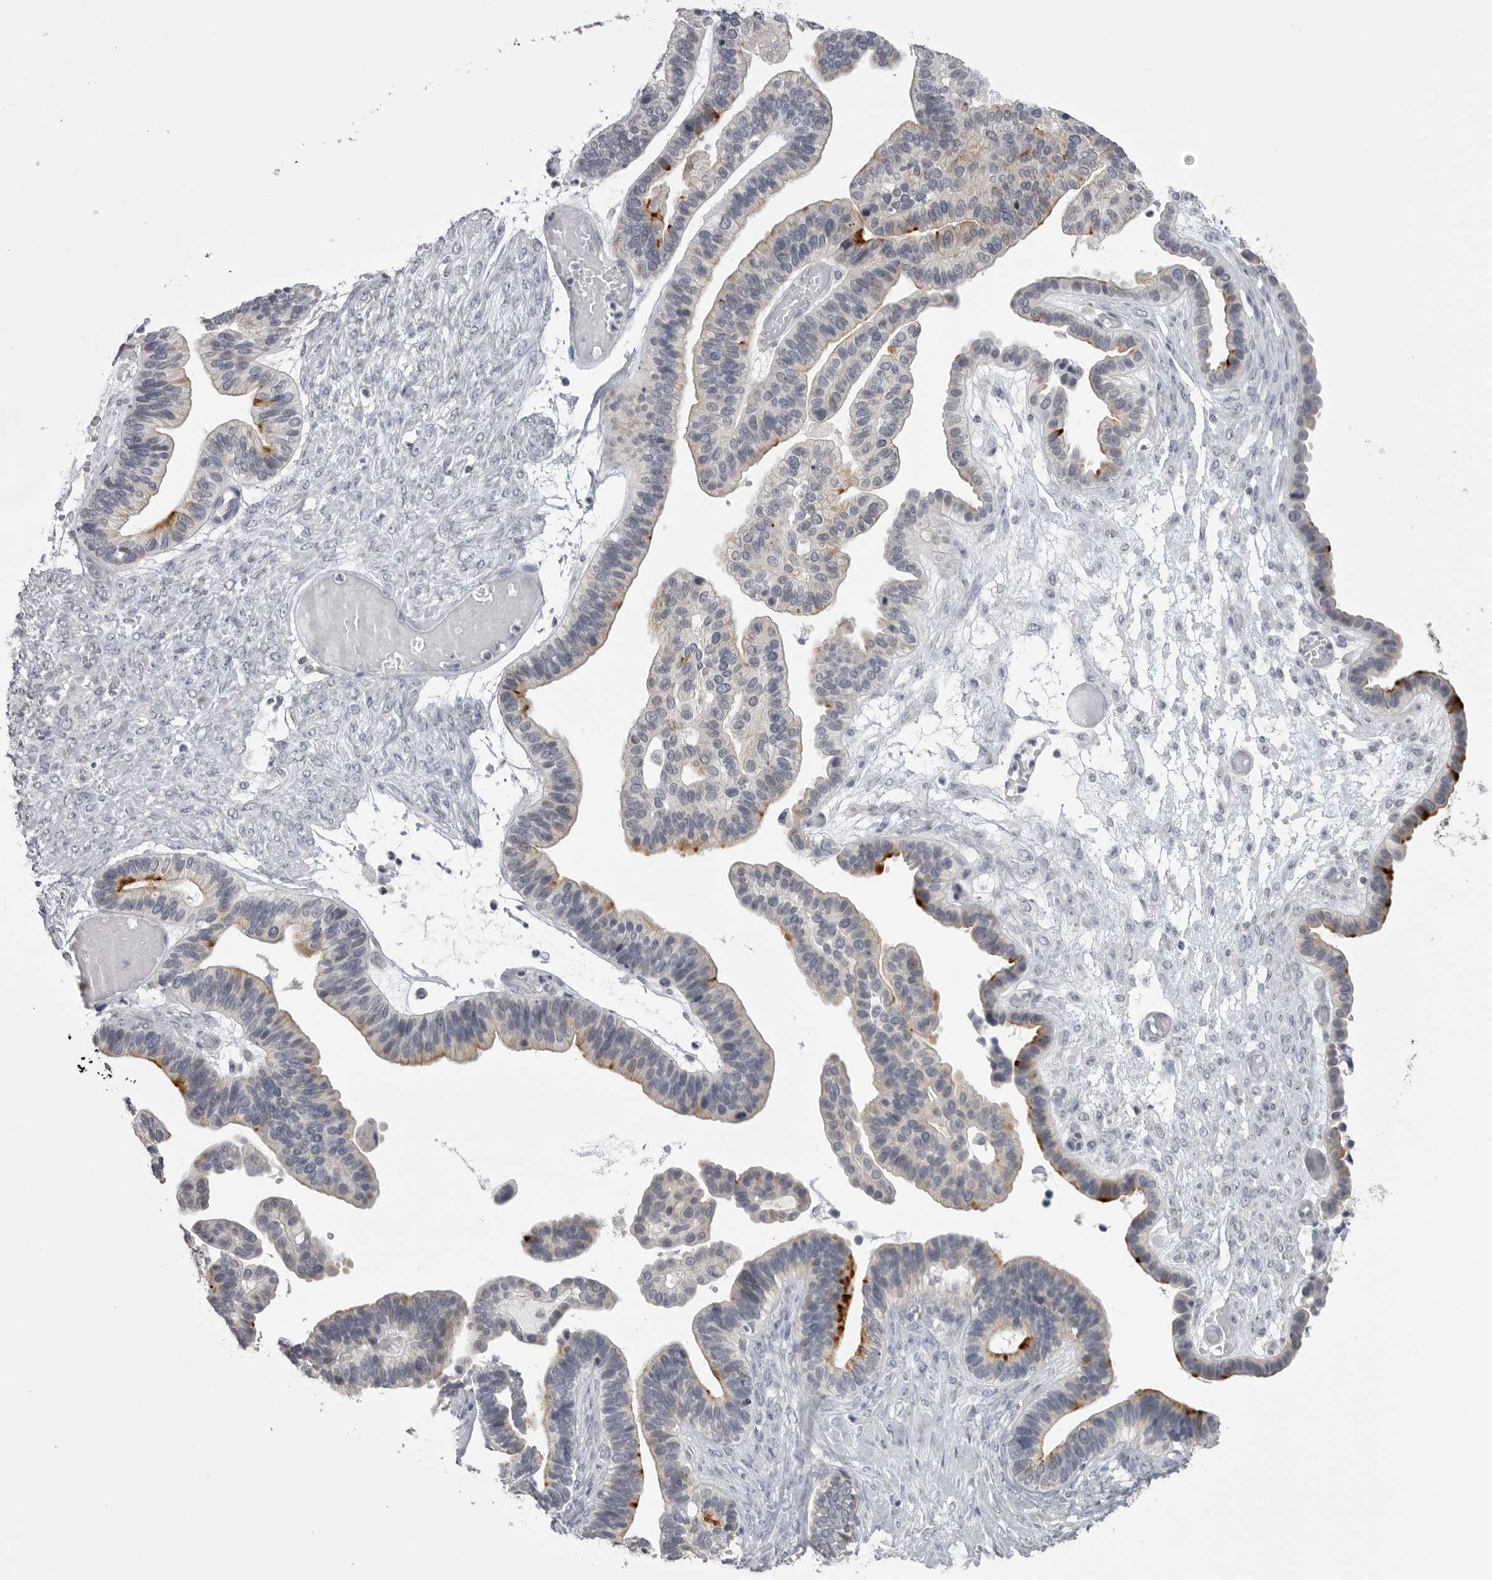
{"staining": {"intensity": "moderate", "quantity": "<25%", "location": "cytoplasmic/membranous"}, "tissue": "ovarian cancer", "cell_type": "Tumor cells", "image_type": "cancer", "snomed": [{"axis": "morphology", "description": "Cystadenocarcinoma, serous, NOS"}, {"axis": "topography", "description": "Ovary"}], "caption": "Serous cystadenocarcinoma (ovarian) stained with immunohistochemistry (IHC) displays moderate cytoplasmic/membranous expression in approximately <25% of tumor cells.", "gene": "GPN2", "patient": {"sex": "female", "age": 56}}